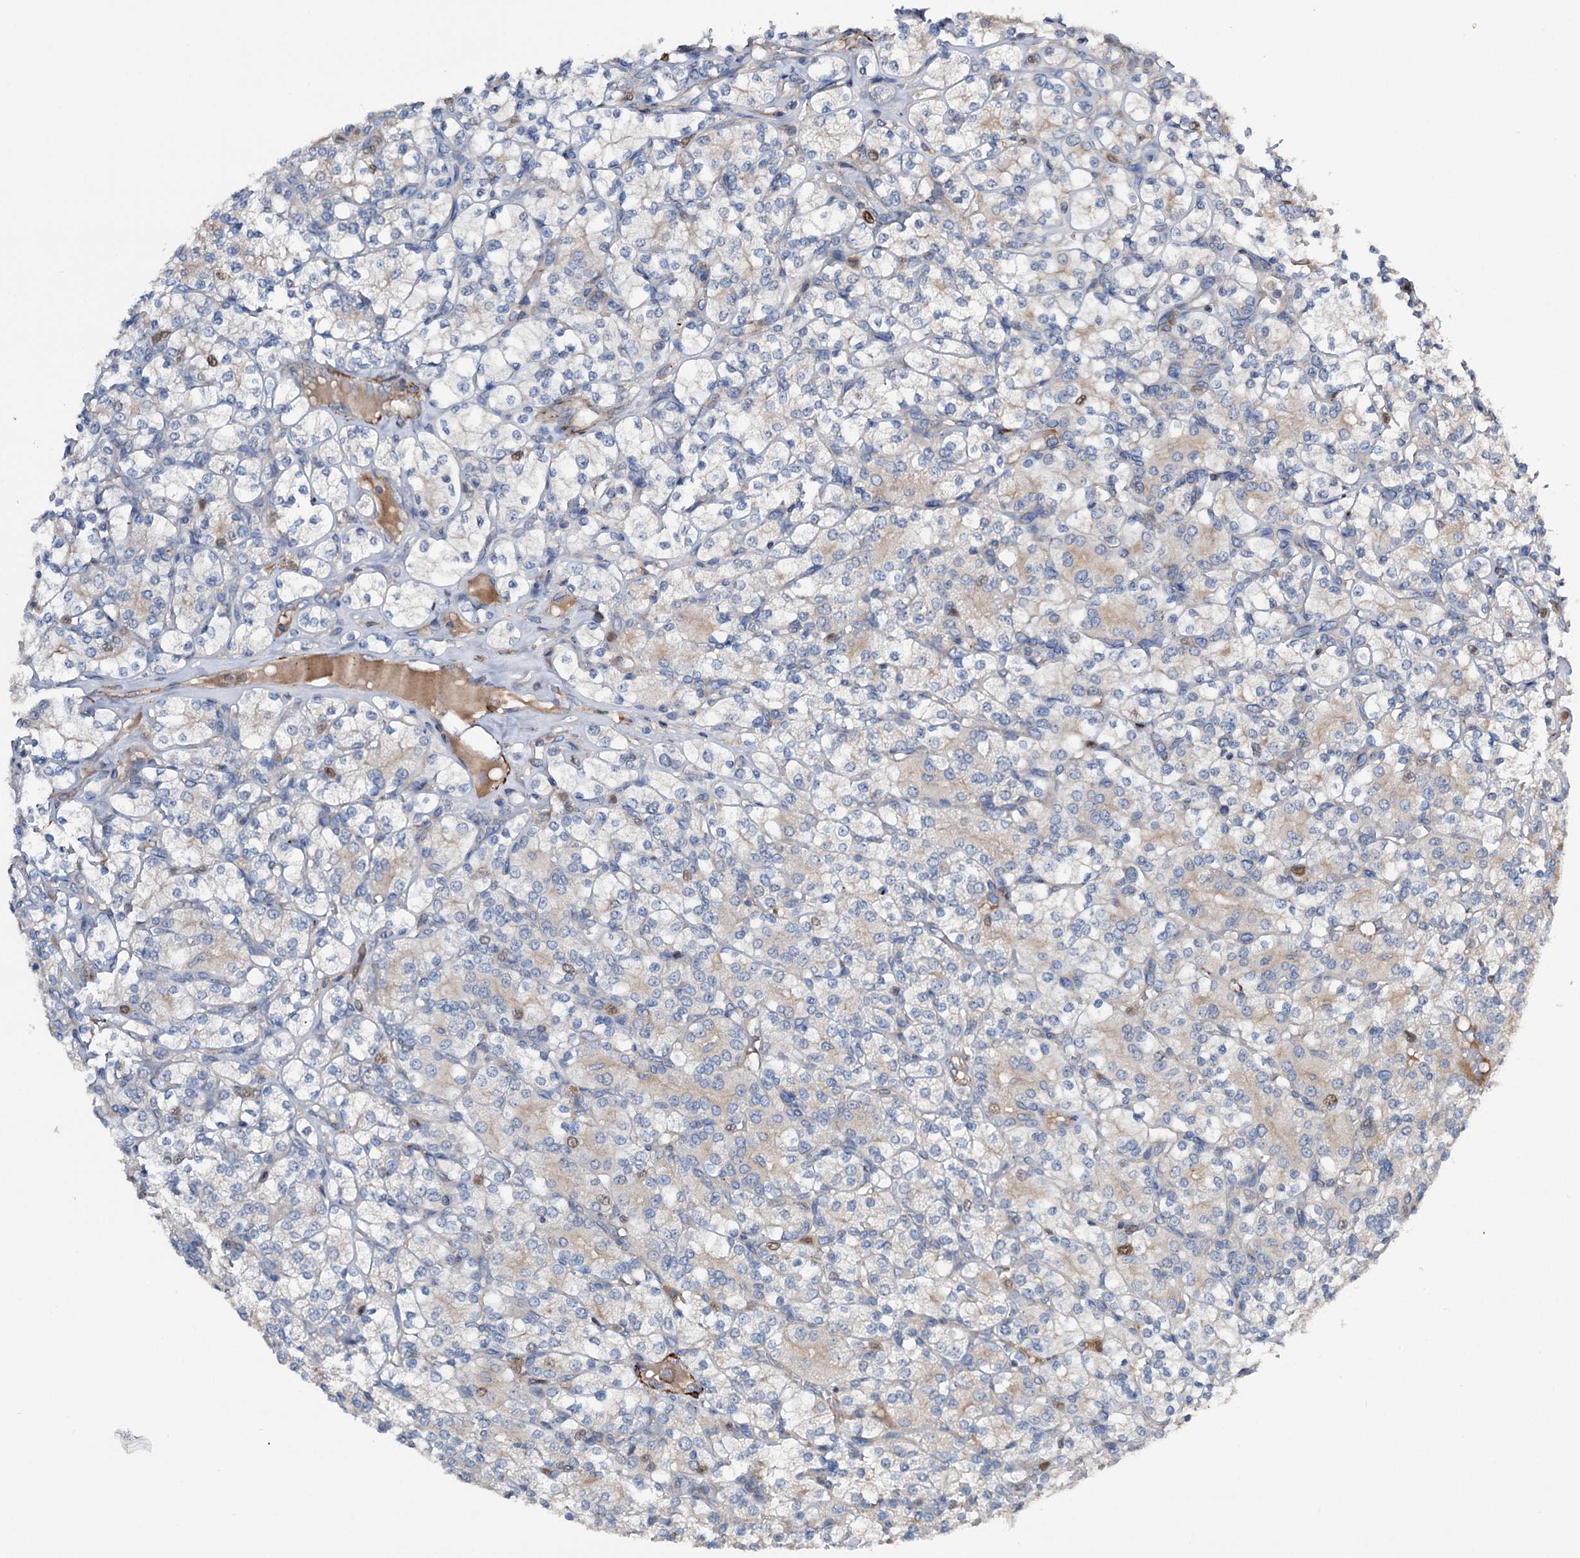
{"staining": {"intensity": "moderate", "quantity": "<25%", "location": "nuclear"}, "tissue": "renal cancer", "cell_type": "Tumor cells", "image_type": "cancer", "snomed": [{"axis": "morphology", "description": "Adenocarcinoma, NOS"}, {"axis": "topography", "description": "Kidney"}], "caption": "This micrograph exhibits immunohistochemistry (IHC) staining of renal cancer (adenocarcinoma), with low moderate nuclear expression in approximately <25% of tumor cells.", "gene": "NCAPD2", "patient": {"sex": "male", "age": 77}}